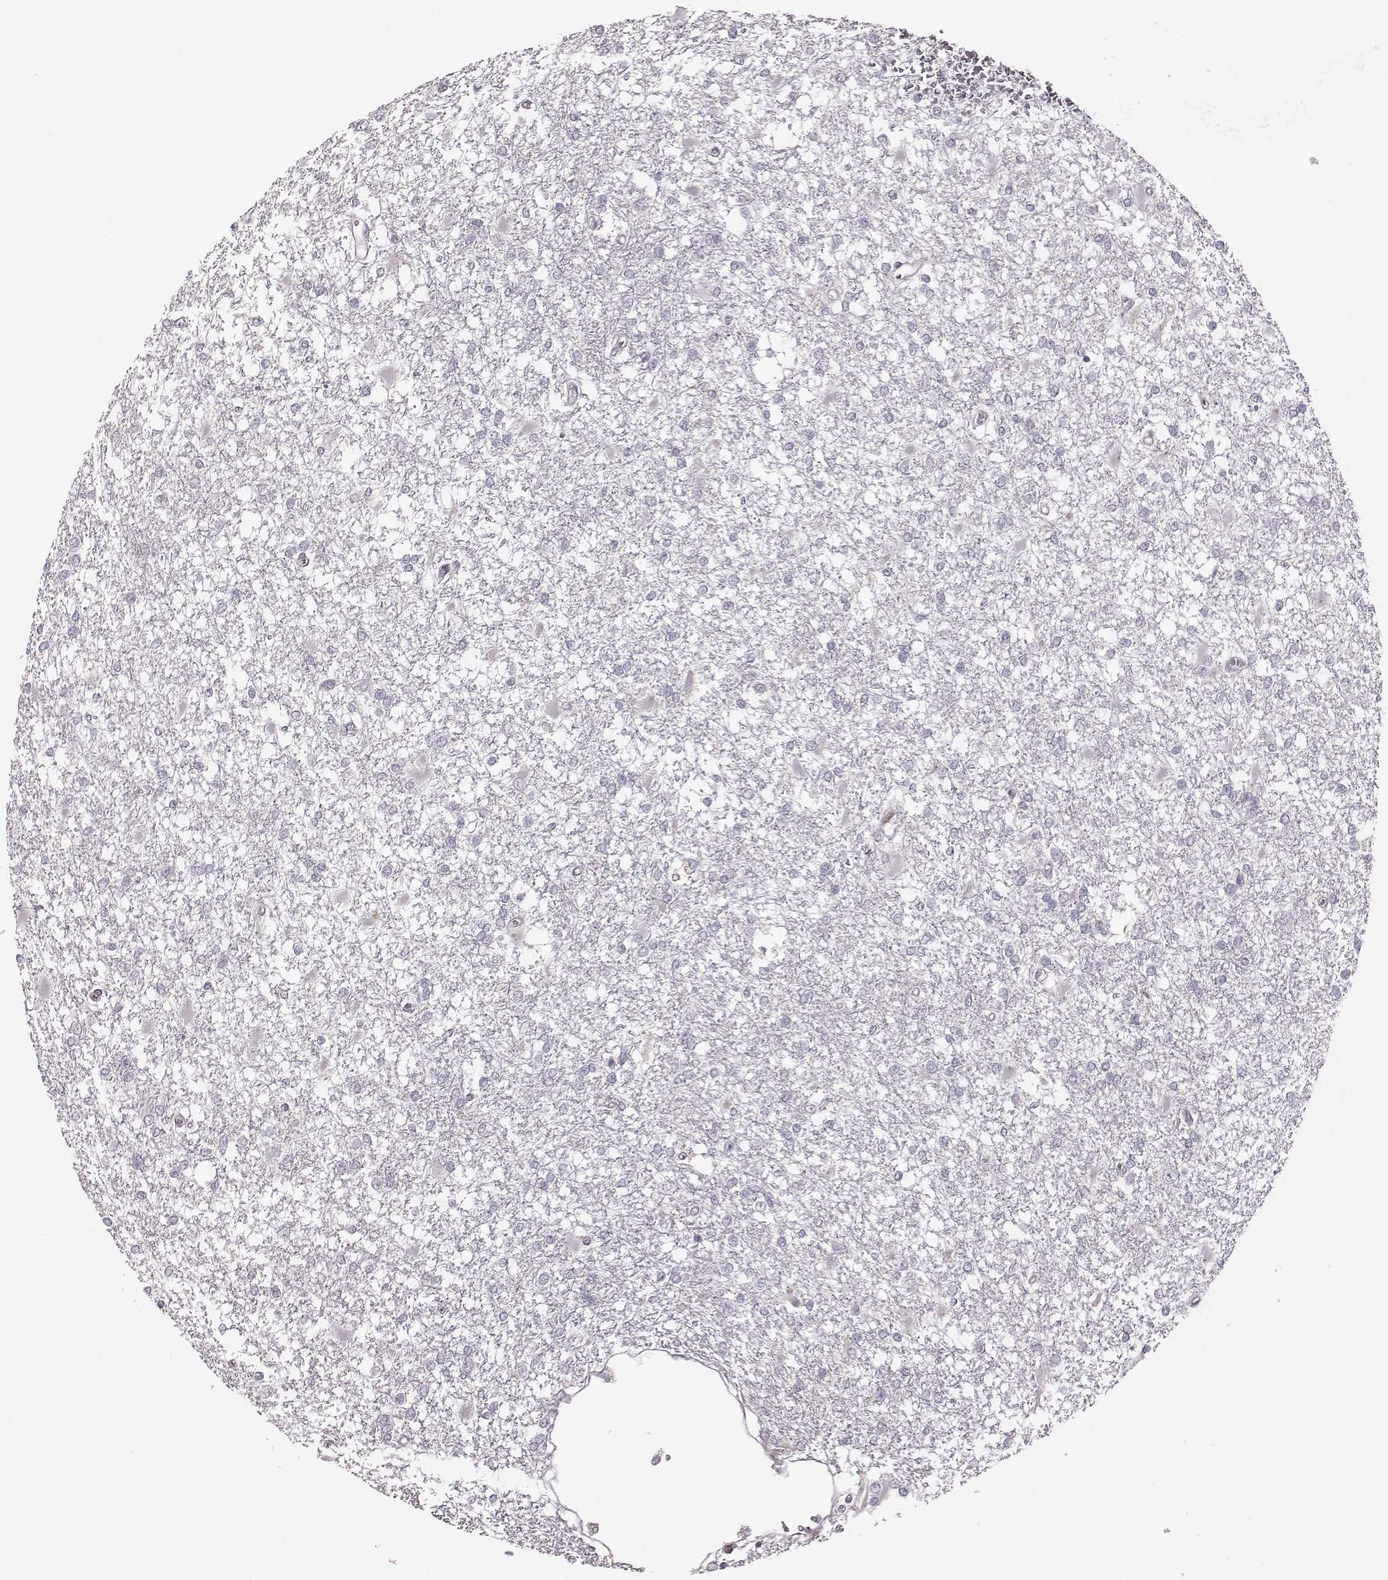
{"staining": {"intensity": "negative", "quantity": "none", "location": "none"}, "tissue": "glioma", "cell_type": "Tumor cells", "image_type": "cancer", "snomed": [{"axis": "morphology", "description": "Glioma, malignant, High grade"}, {"axis": "topography", "description": "Cerebral cortex"}], "caption": "The micrograph displays no significant expression in tumor cells of malignant glioma (high-grade).", "gene": "ZYX", "patient": {"sex": "male", "age": 79}}